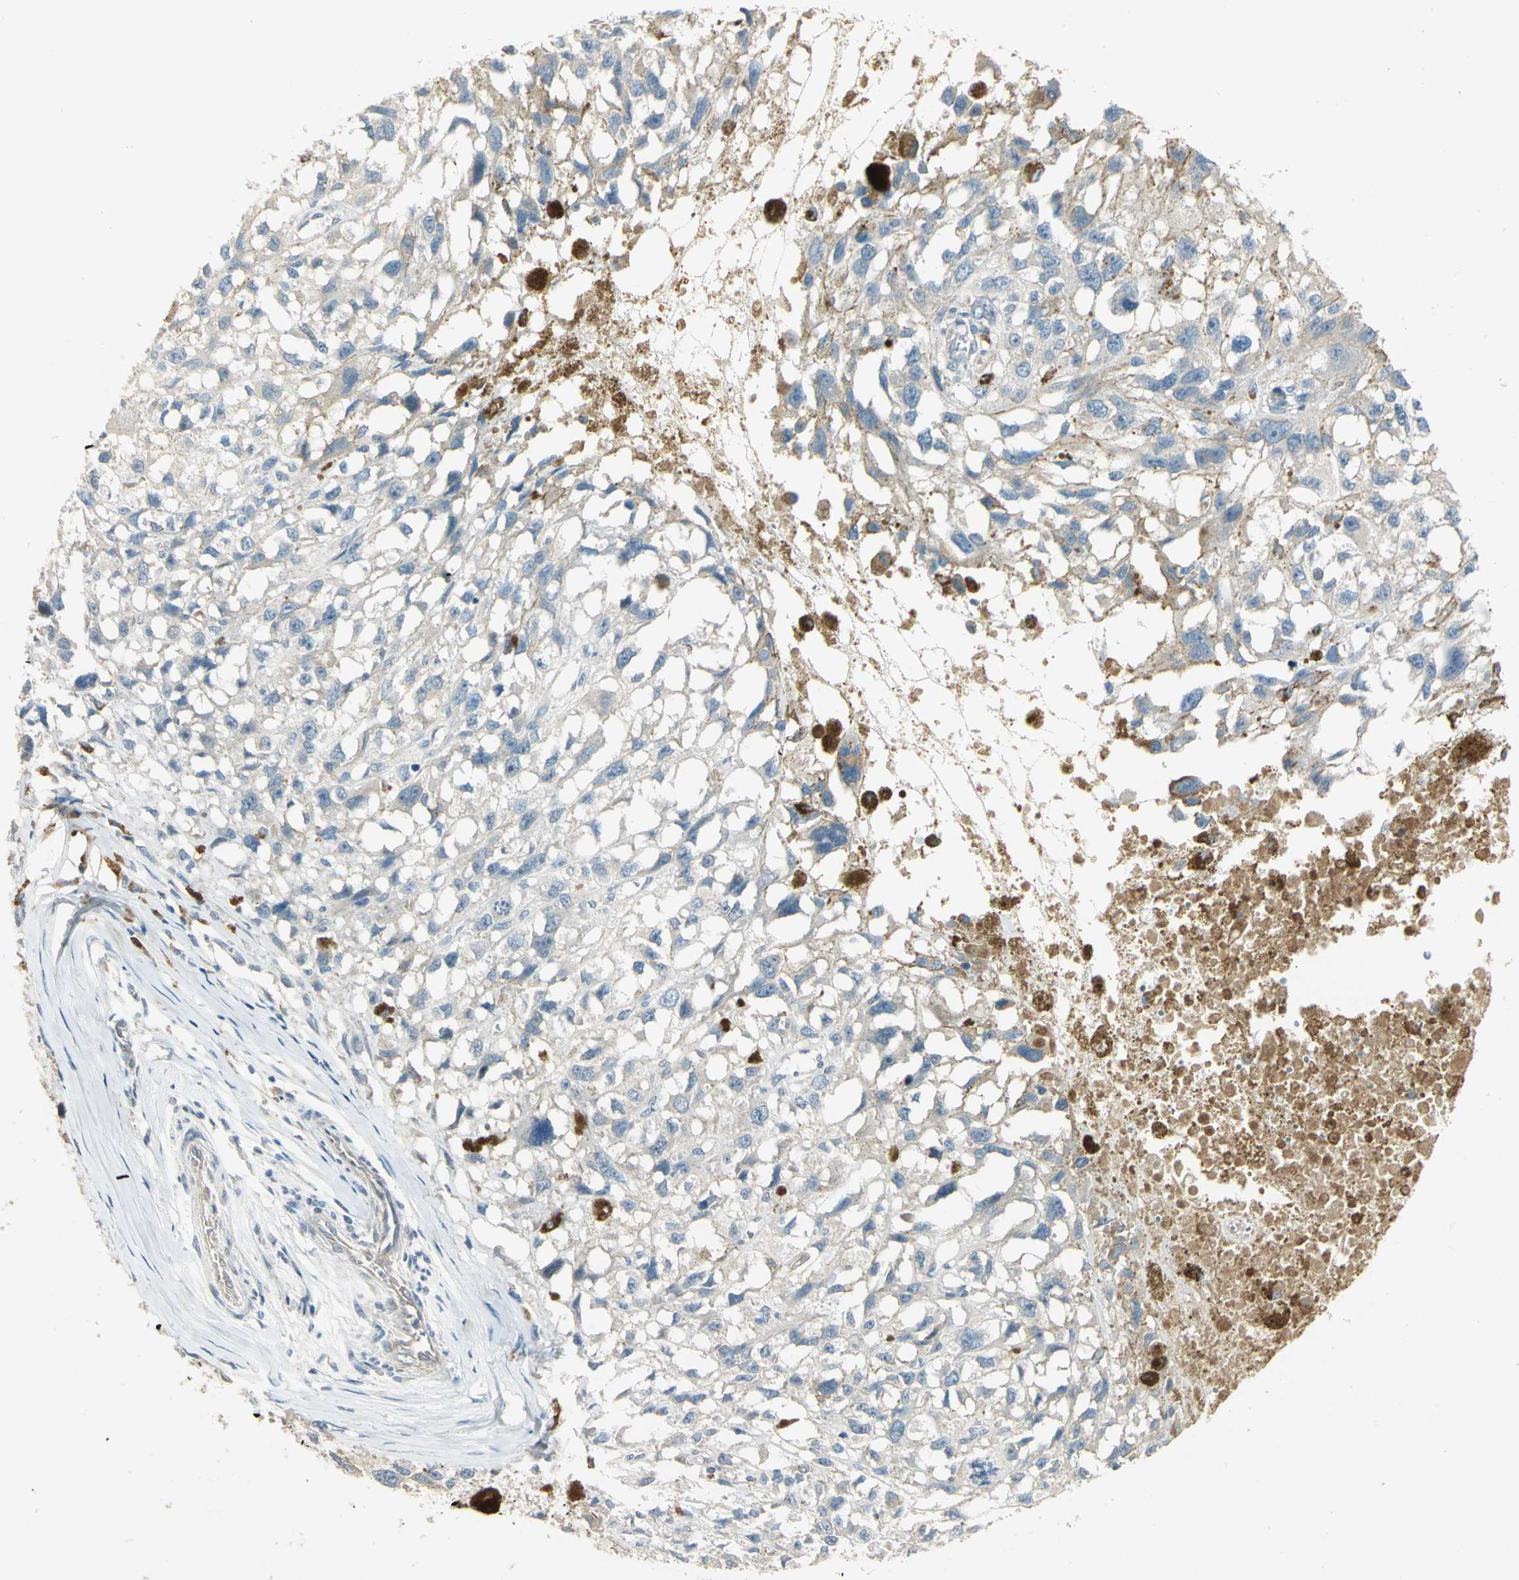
{"staining": {"intensity": "negative", "quantity": "none", "location": "none"}, "tissue": "melanoma", "cell_type": "Tumor cells", "image_type": "cancer", "snomed": [{"axis": "morphology", "description": "Malignant melanoma, Metastatic site"}, {"axis": "topography", "description": "Lymph node"}], "caption": "Tumor cells show no significant protein expression in melanoma. The staining was performed using DAB to visualize the protein expression in brown, while the nuclei were stained in blue with hematoxylin (Magnification: 20x).", "gene": "PROC", "patient": {"sex": "male", "age": 59}}